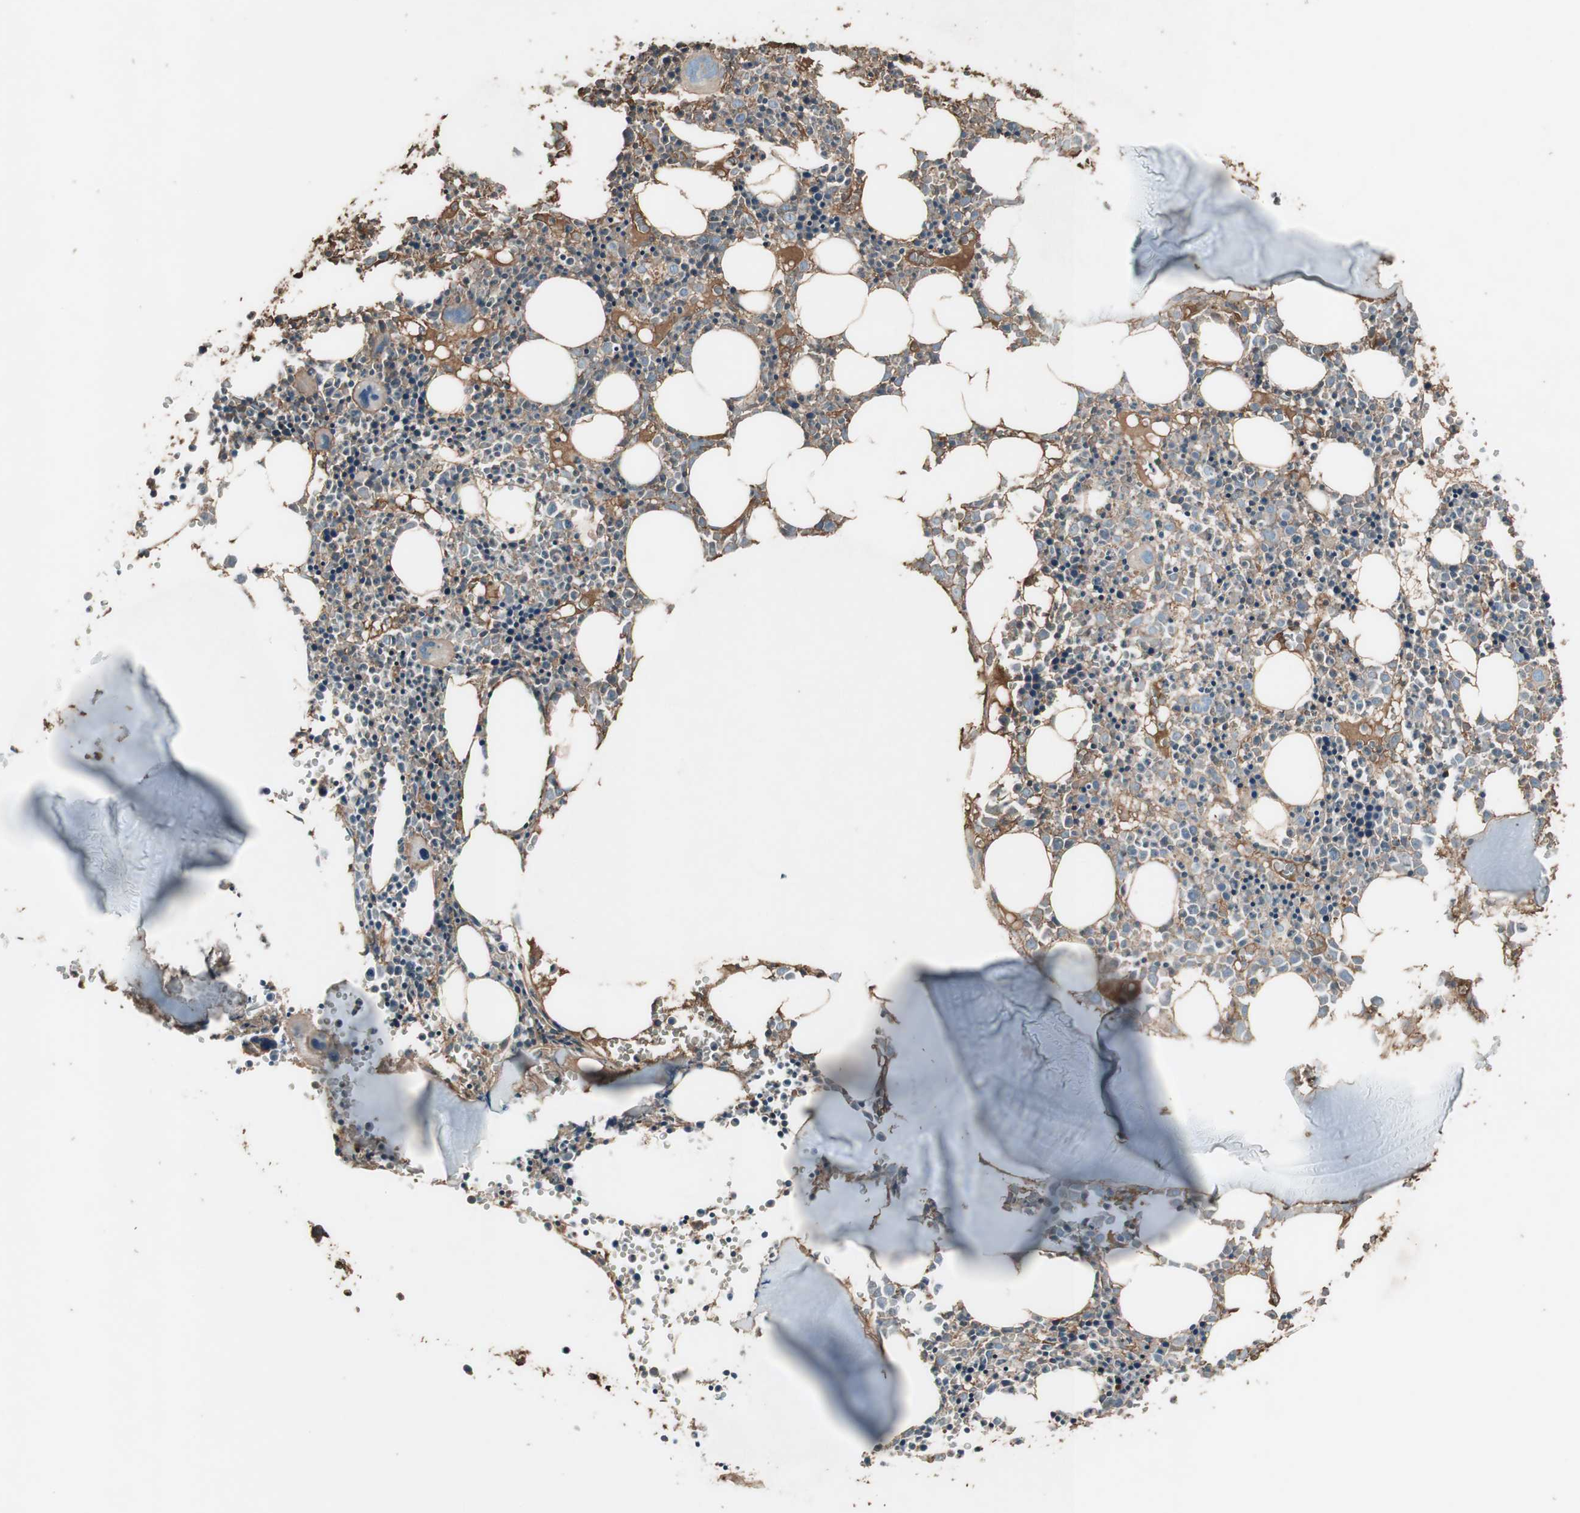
{"staining": {"intensity": "negative", "quantity": "none", "location": "none"}, "tissue": "bone marrow", "cell_type": "Hematopoietic cells", "image_type": "normal", "snomed": [{"axis": "morphology", "description": "Normal tissue, NOS"}, {"axis": "morphology", "description": "Inflammation, NOS"}, {"axis": "topography", "description": "Bone marrow"}], "caption": "High magnification brightfield microscopy of benign bone marrow stained with DAB (brown) and counterstained with hematoxylin (blue): hematopoietic cells show no significant staining.", "gene": "MMP14", "patient": {"sex": "female", "age": 17}}